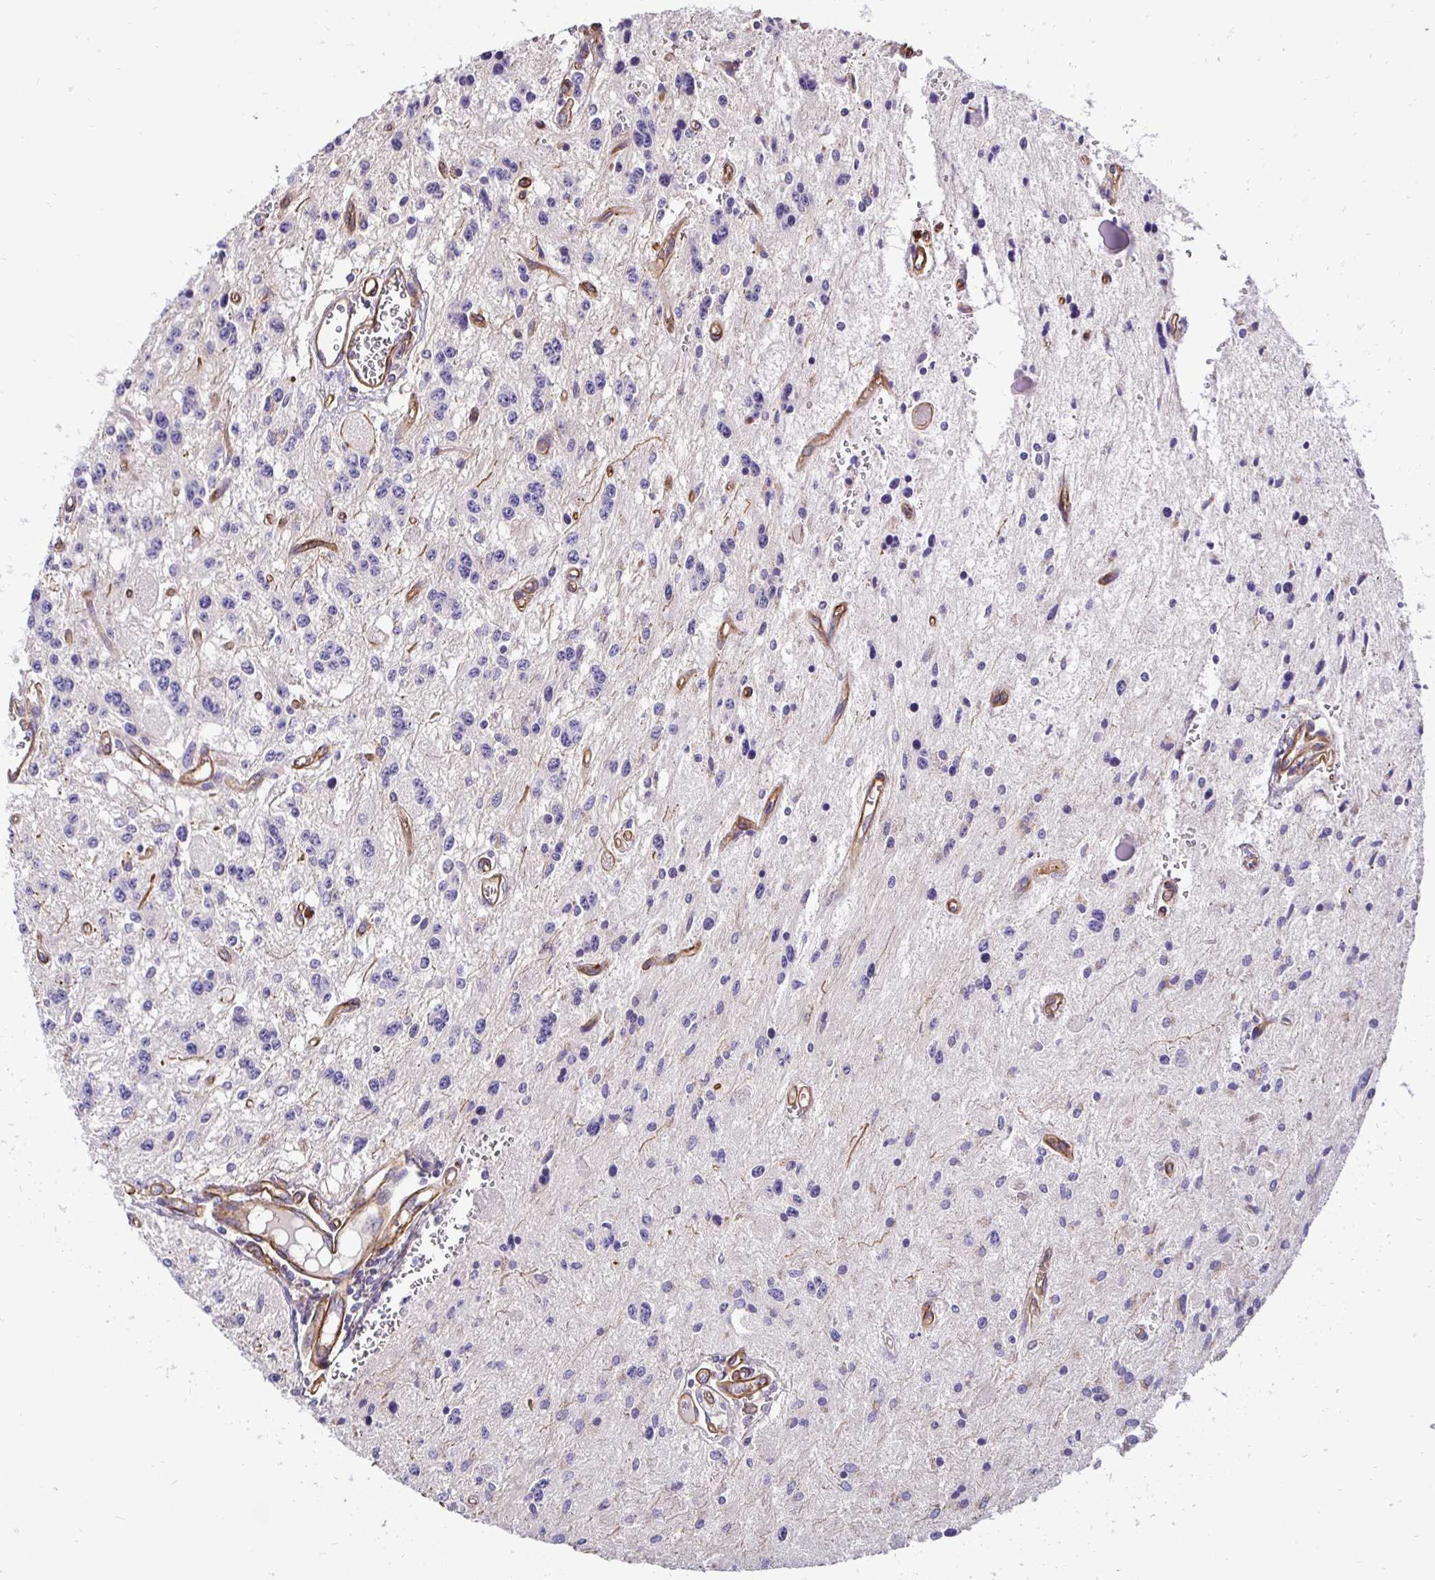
{"staining": {"intensity": "negative", "quantity": "none", "location": "none"}, "tissue": "glioma", "cell_type": "Tumor cells", "image_type": "cancer", "snomed": [{"axis": "morphology", "description": "Glioma, malignant, Low grade"}, {"axis": "topography", "description": "Cerebellum"}], "caption": "Glioma was stained to show a protein in brown. There is no significant positivity in tumor cells.", "gene": "SLC9A1", "patient": {"sex": "female", "age": 14}}